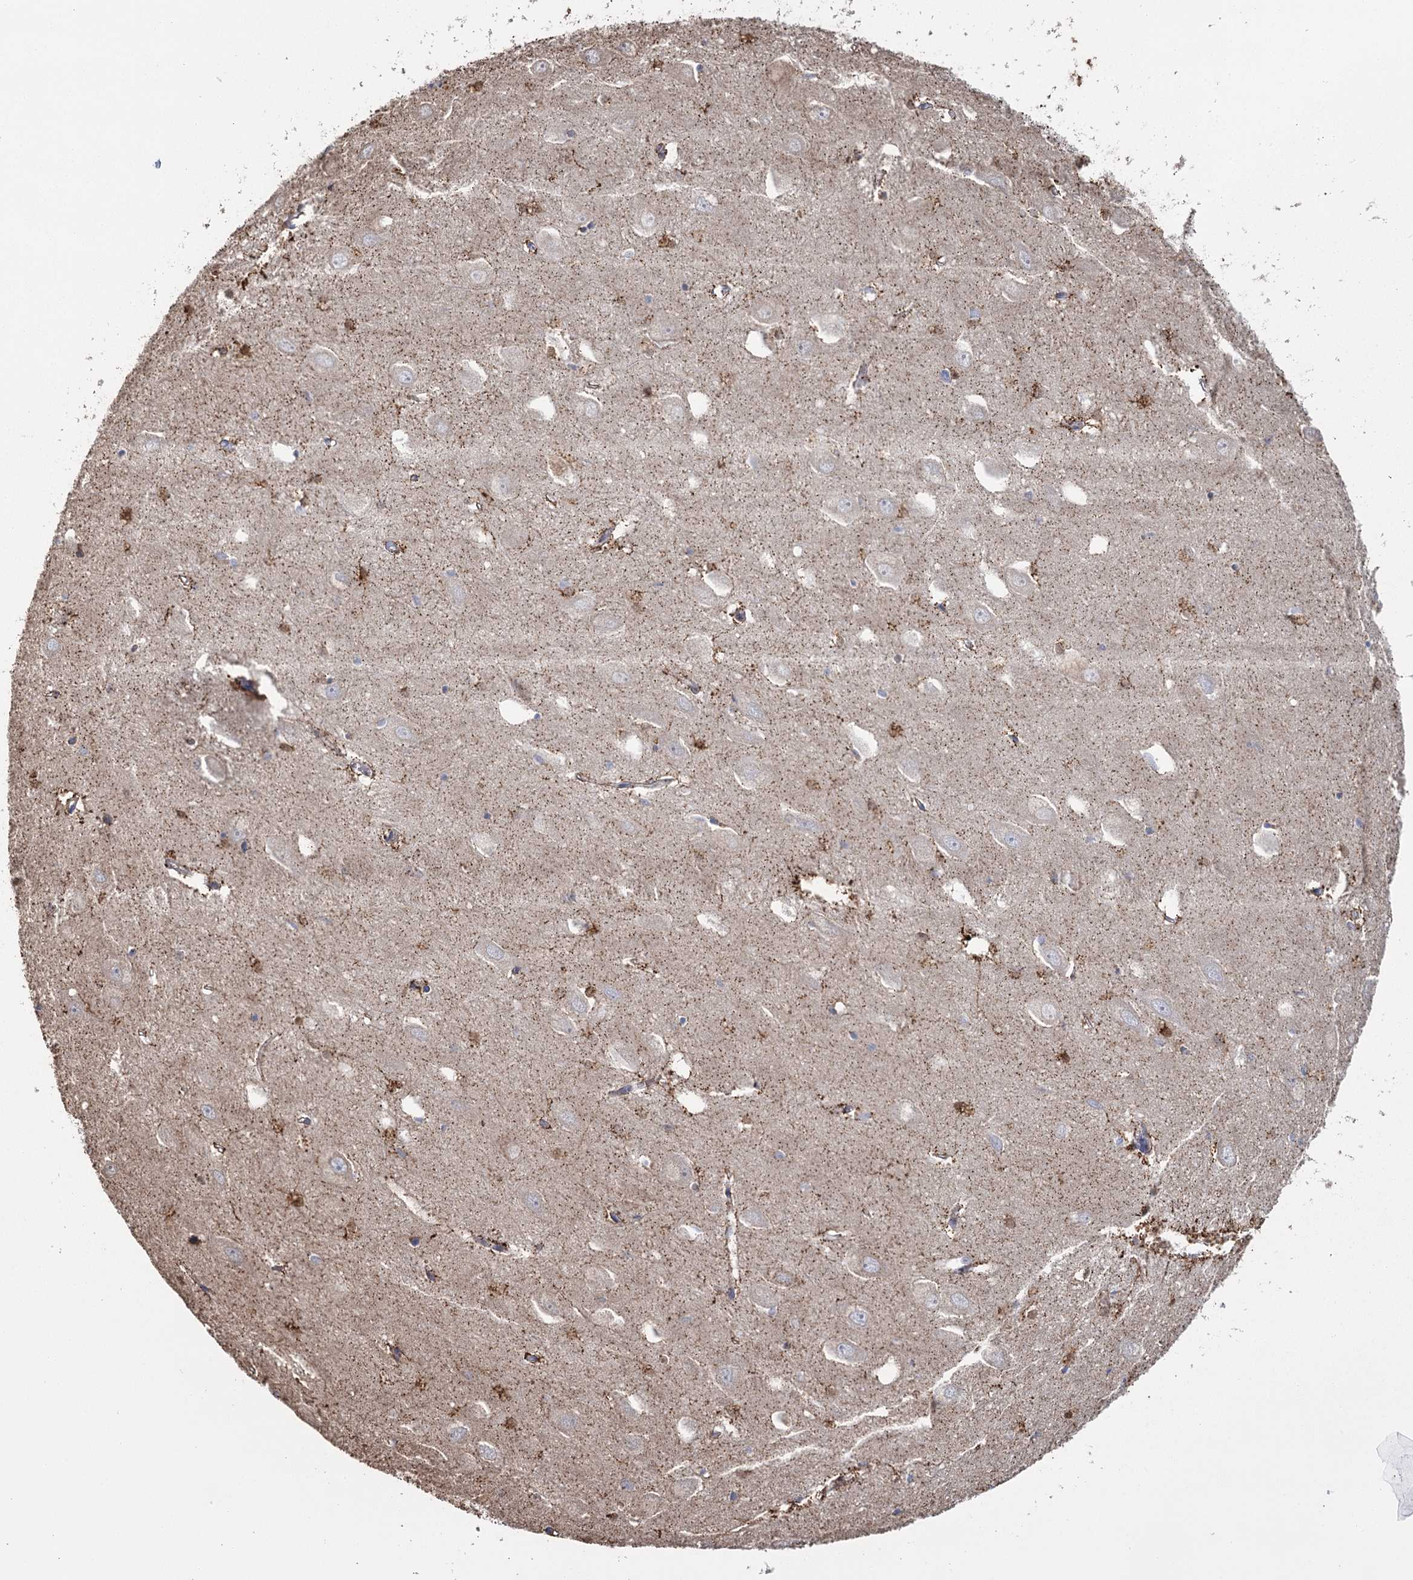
{"staining": {"intensity": "strong", "quantity": "<25%", "location": "cytoplasmic/membranous,nuclear"}, "tissue": "hippocampus", "cell_type": "Glial cells", "image_type": "normal", "snomed": [{"axis": "morphology", "description": "Normal tissue, NOS"}, {"axis": "topography", "description": "Hippocampus"}], "caption": "Protein expression analysis of unremarkable hippocampus reveals strong cytoplasmic/membranous,nuclear positivity in about <25% of glial cells. Using DAB (brown) and hematoxylin (blue) stains, captured at high magnification using brightfield microscopy.", "gene": "MRPL44", "patient": {"sex": "female", "age": 64}}